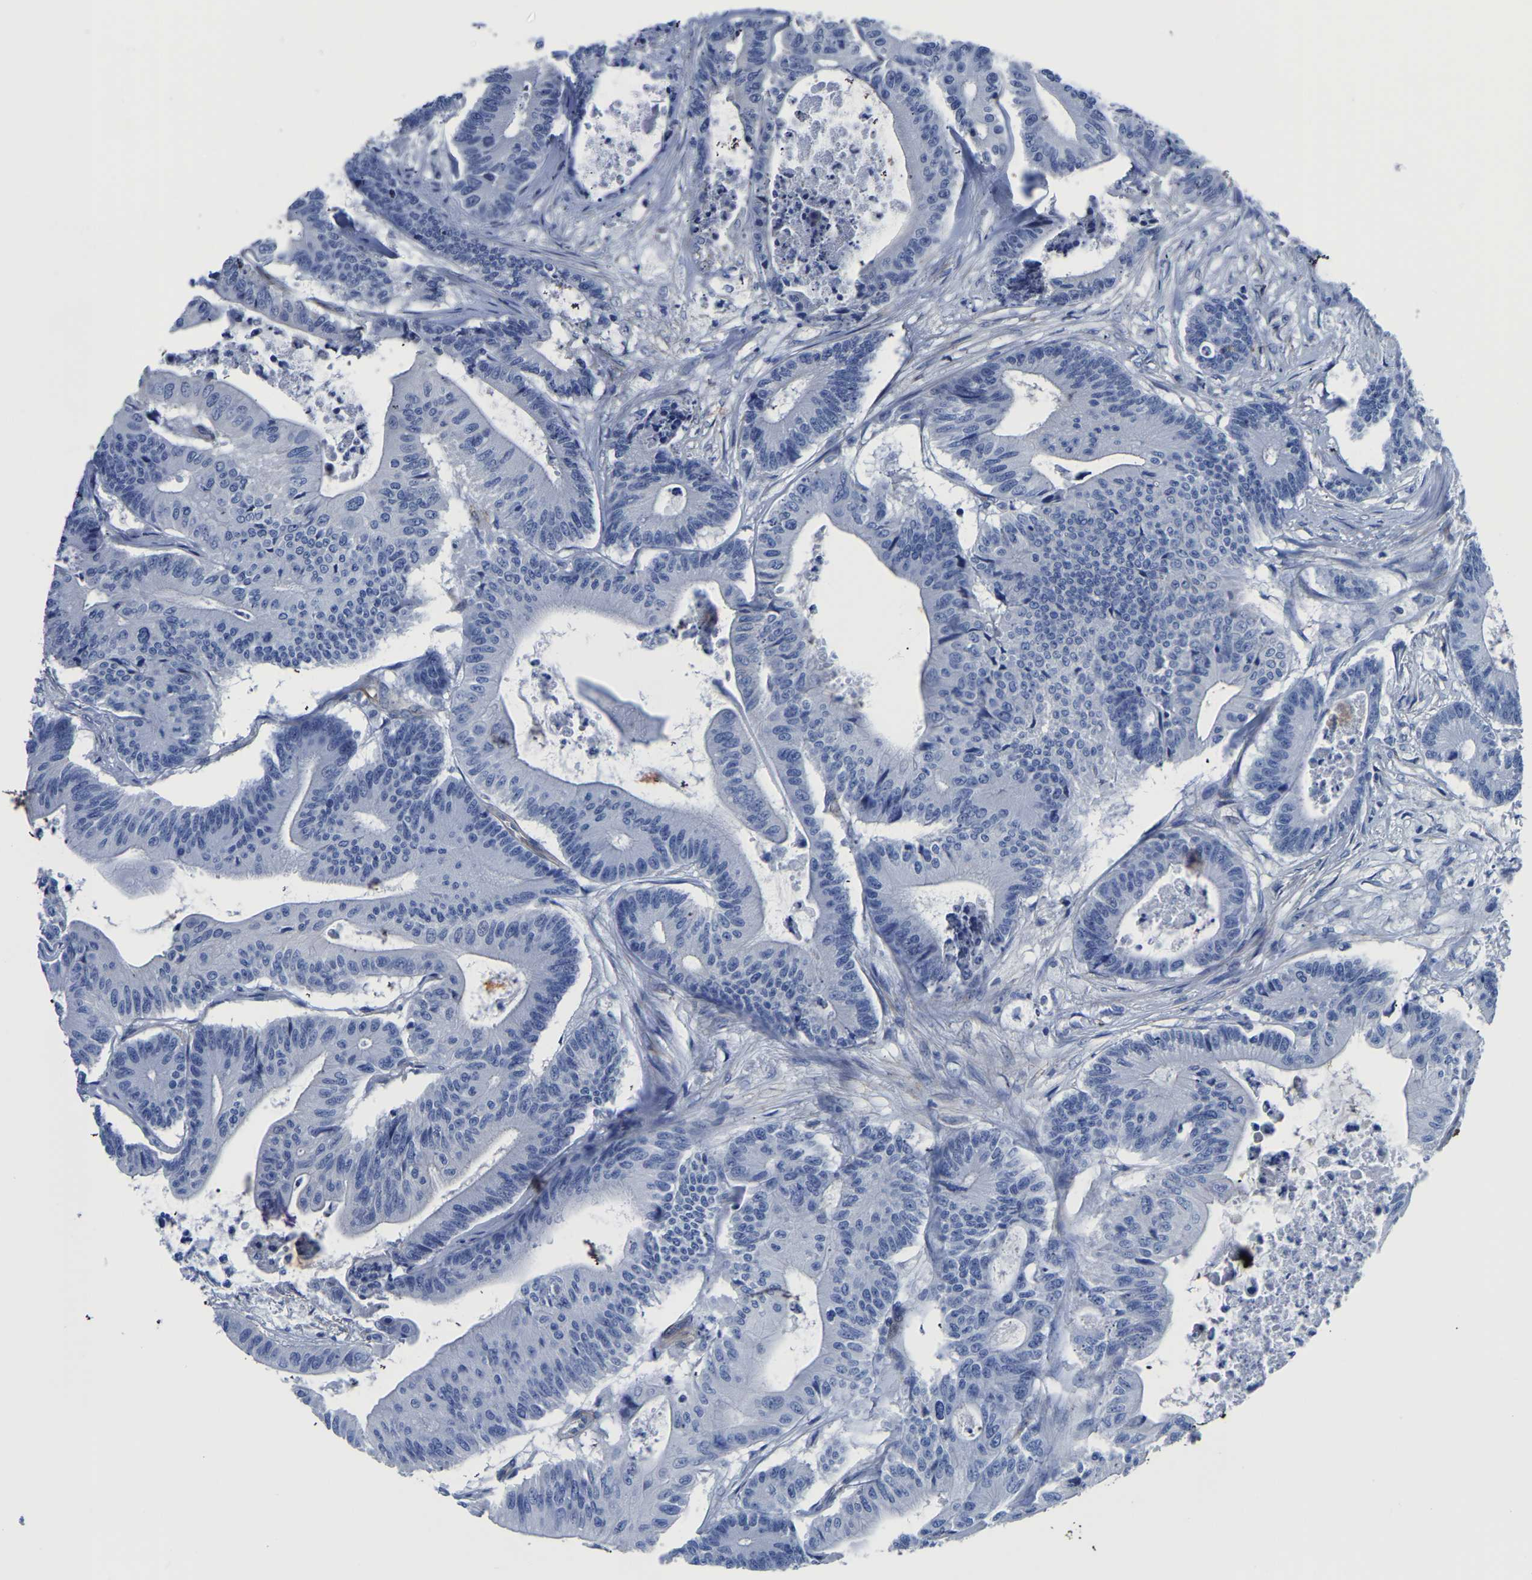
{"staining": {"intensity": "negative", "quantity": "none", "location": "none"}, "tissue": "colorectal cancer", "cell_type": "Tumor cells", "image_type": "cancer", "snomed": [{"axis": "morphology", "description": "Adenocarcinoma, NOS"}, {"axis": "topography", "description": "Colon"}], "caption": "This is an IHC micrograph of colorectal cancer. There is no positivity in tumor cells.", "gene": "SLC45A3", "patient": {"sex": "female", "age": 84}}